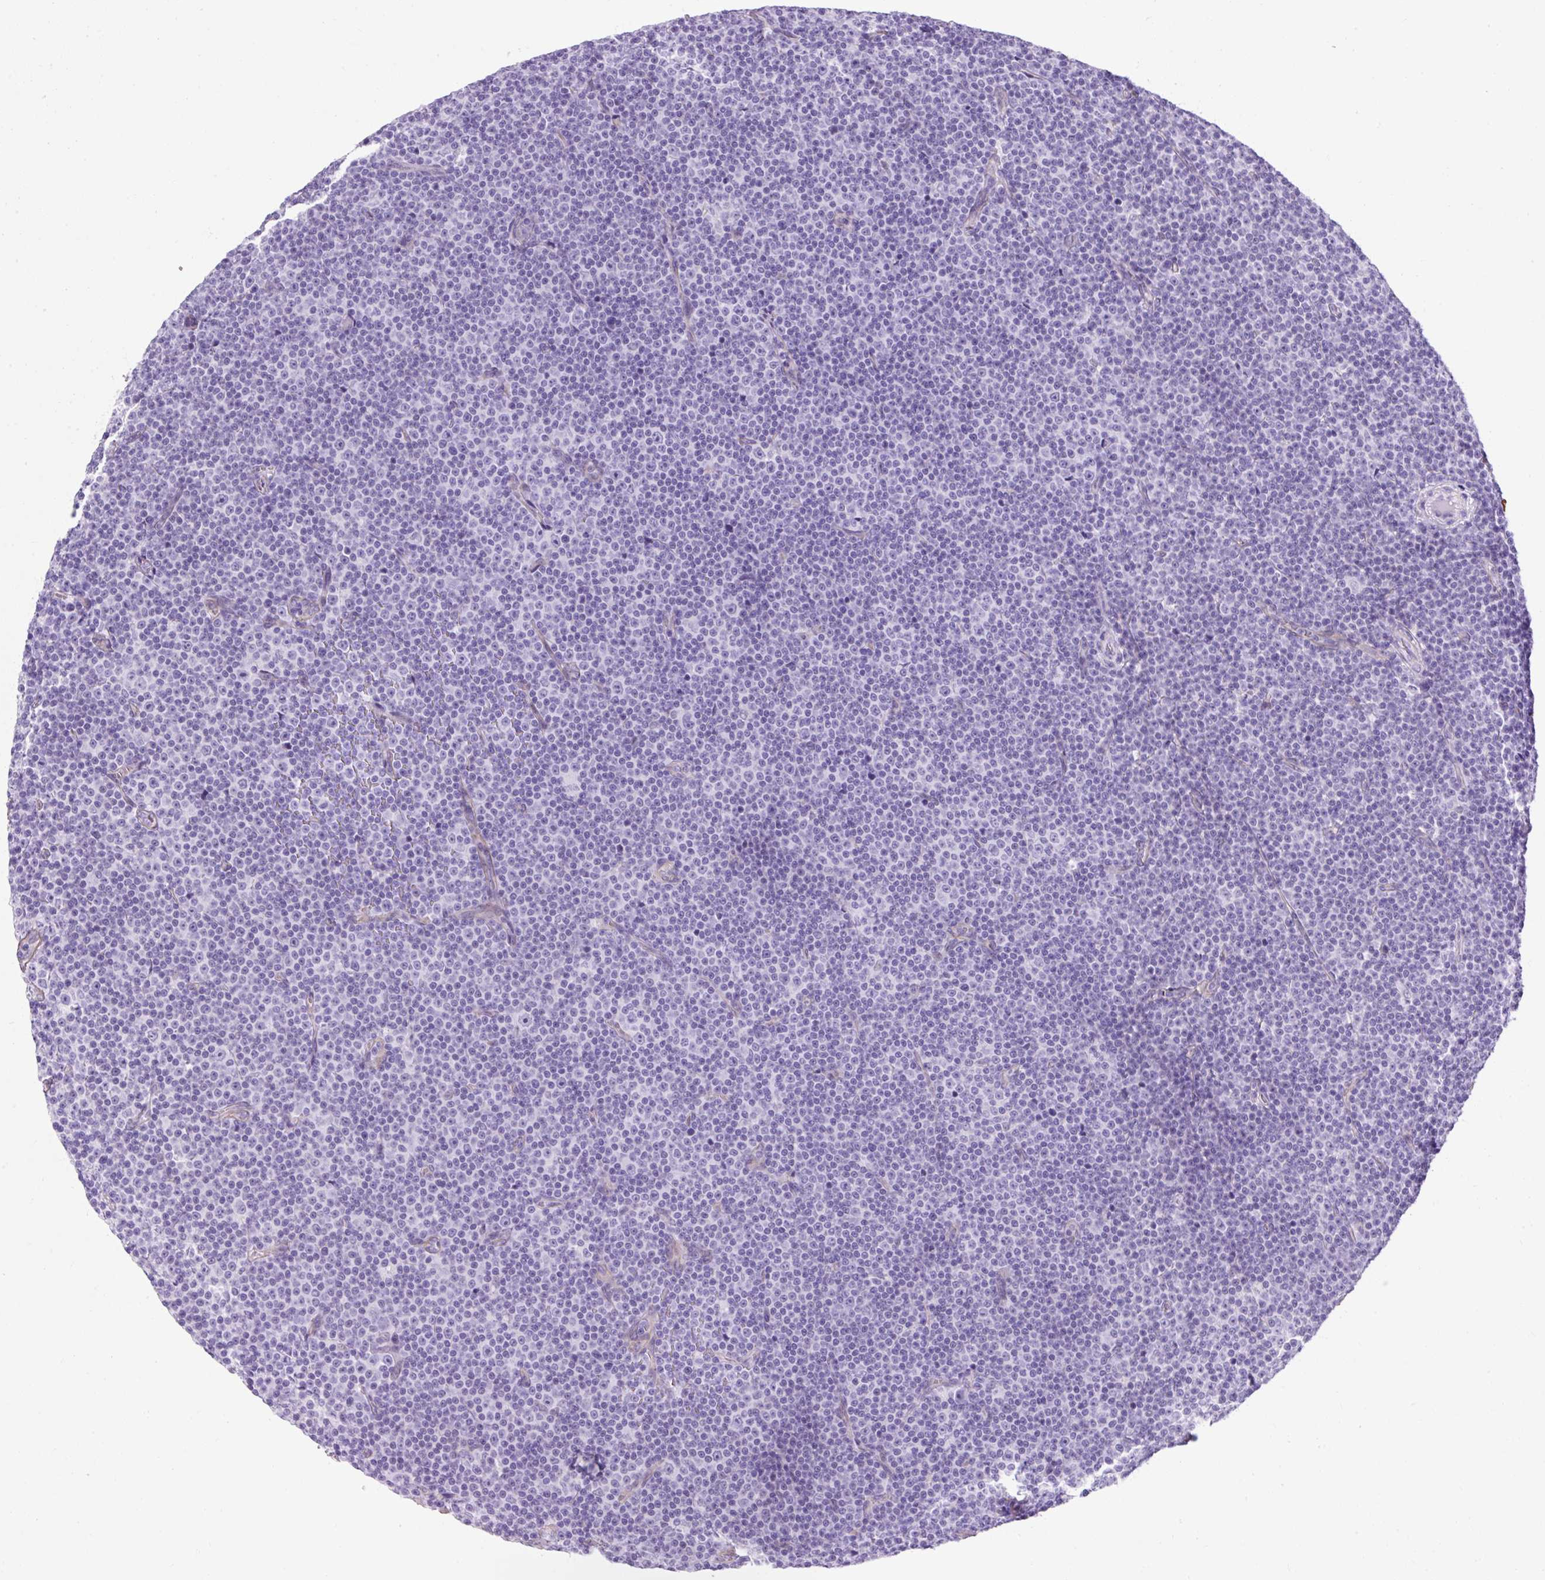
{"staining": {"intensity": "negative", "quantity": "none", "location": "none"}, "tissue": "lymphoma", "cell_type": "Tumor cells", "image_type": "cancer", "snomed": [{"axis": "morphology", "description": "Malignant lymphoma, non-Hodgkin's type, Low grade"}, {"axis": "topography", "description": "Lymph node"}], "caption": "DAB (3,3'-diaminobenzidine) immunohistochemical staining of human lymphoma shows no significant staining in tumor cells. (DAB immunohistochemistry (IHC) with hematoxylin counter stain).", "gene": "KRT12", "patient": {"sex": "female", "age": 67}}